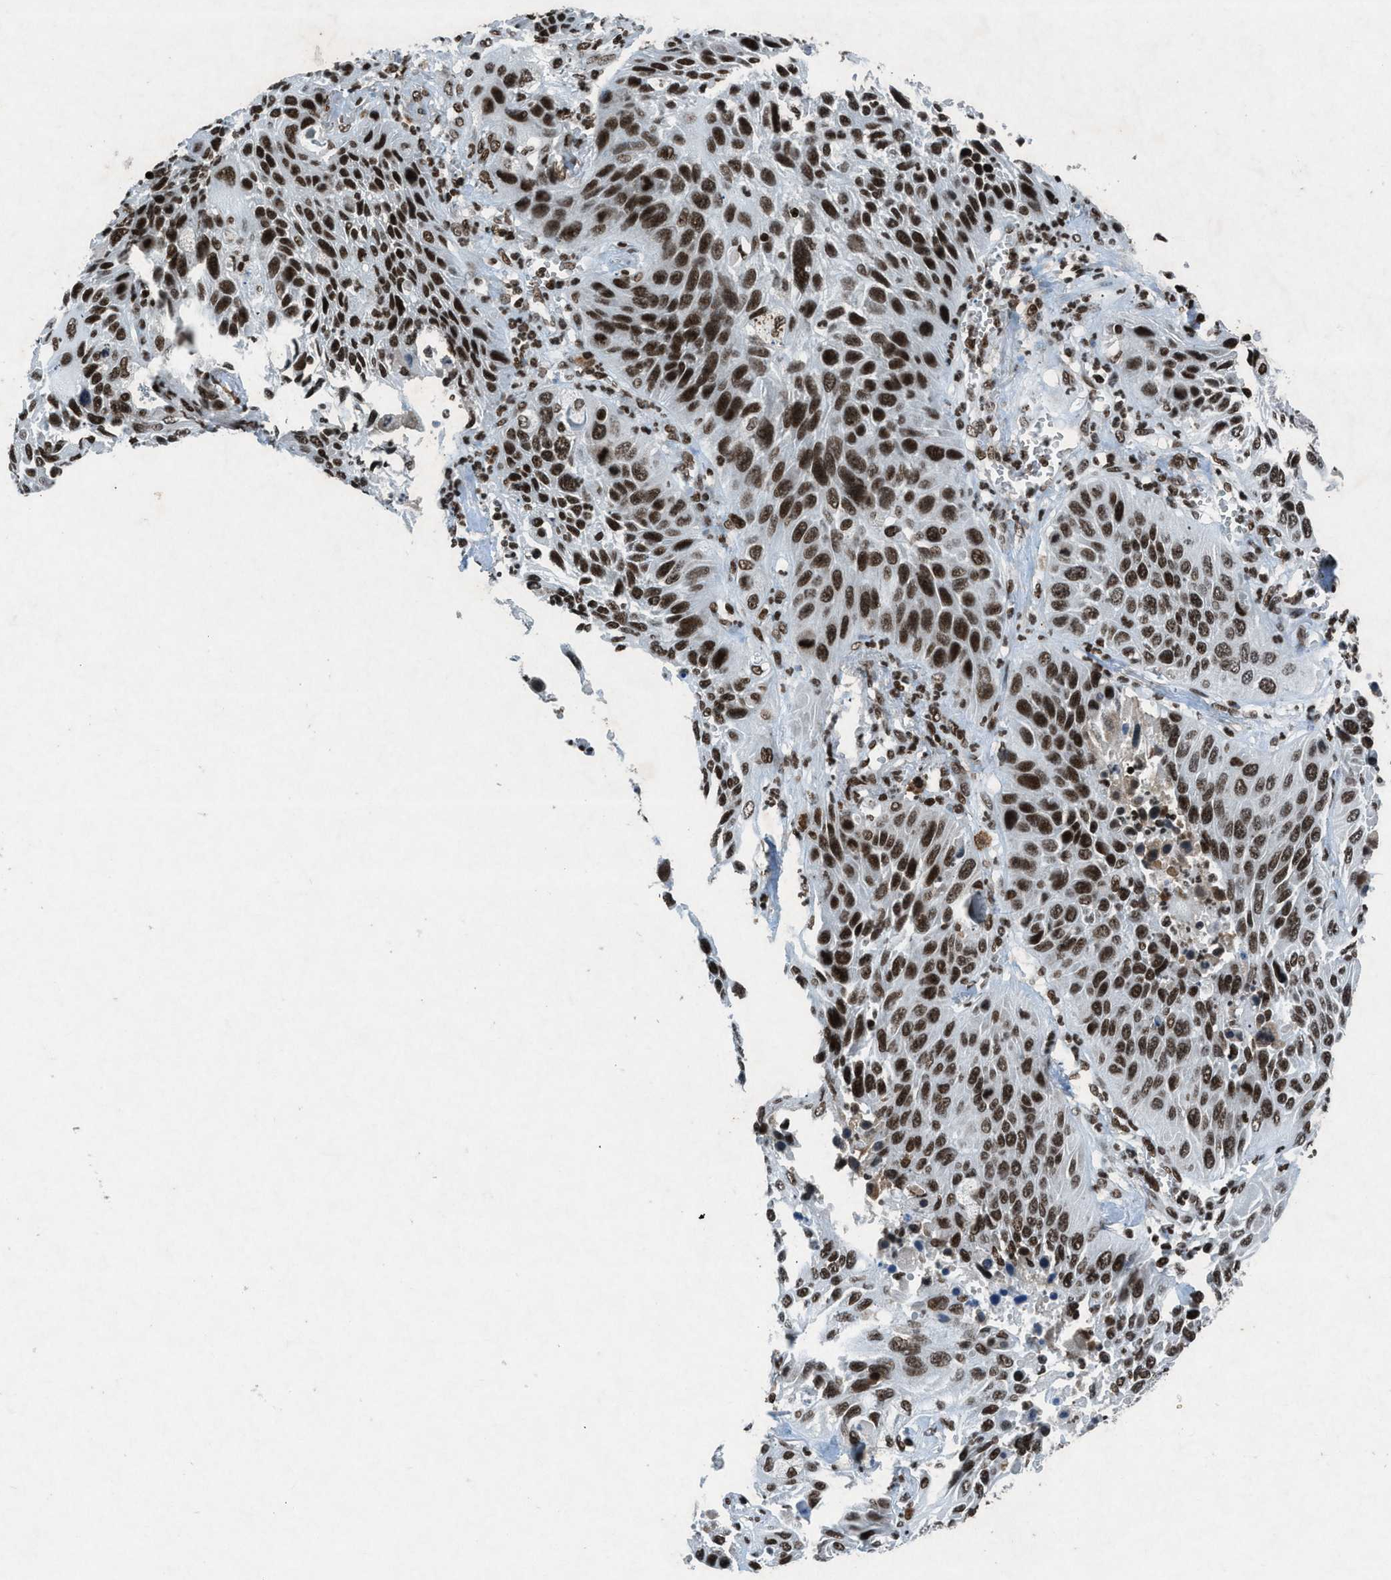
{"staining": {"intensity": "strong", "quantity": ">75%", "location": "nuclear"}, "tissue": "lung cancer", "cell_type": "Tumor cells", "image_type": "cancer", "snomed": [{"axis": "morphology", "description": "Squamous cell carcinoma, NOS"}, {"axis": "topography", "description": "Lung"}], "caption": "Protein staining by IHC reveals strong nuclear staining in about >75% of tumor cells in squamous cell carcinoma (lung).", "gene": "NXF1", "patient": {"sex": "female", "age": 76}}